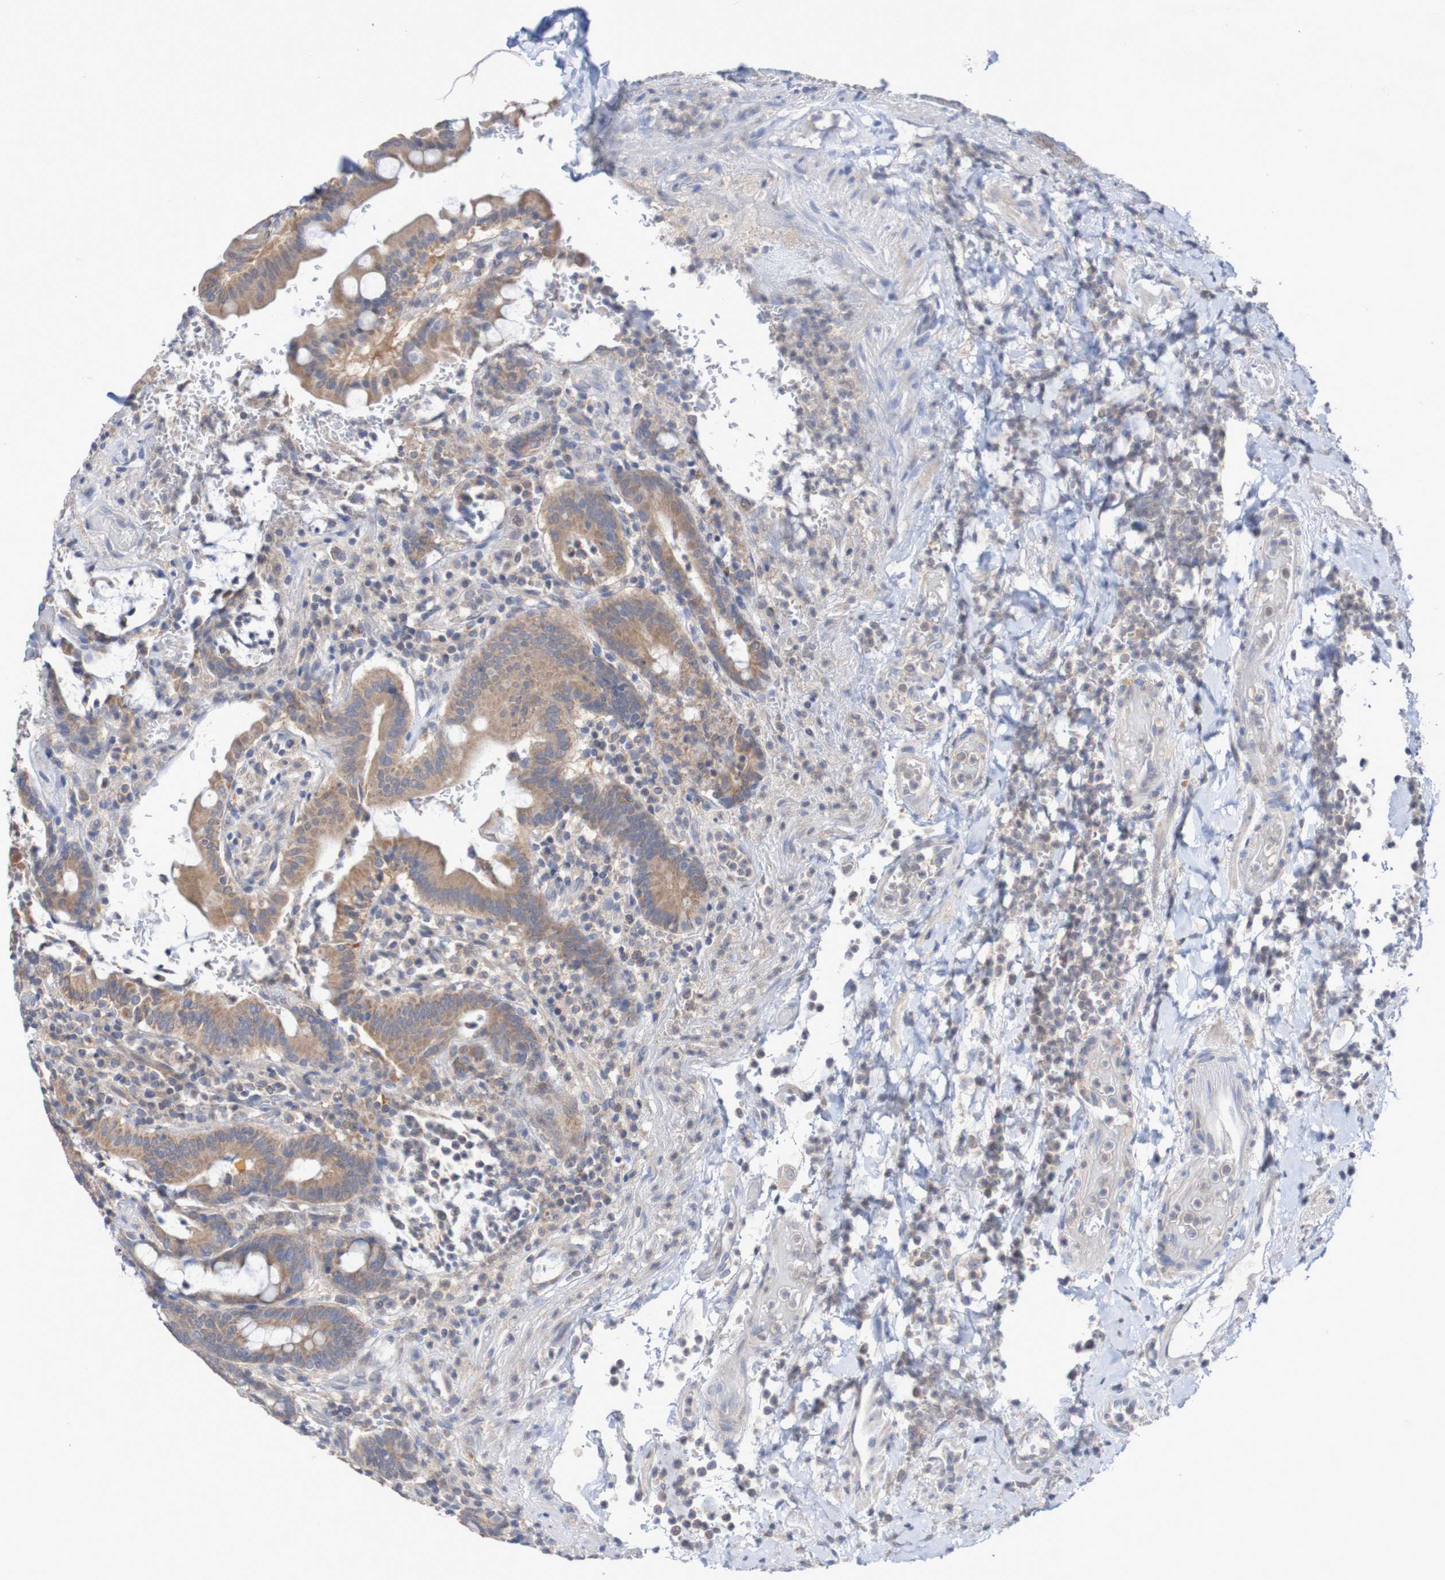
{"staining": {"intensity": "moderate", "quantity": "25%-75%", "location": "cytoplasmic/membranous"}, "tissue": "stomach", "cell_type": "Glandular cells", "image_type": "normal", "snomed": [{"axis": "morphology", "description": "Normal tissue, NOS"}, {"axis": "topography", "description": "Stomach, upper"}], "caption": "Unremarkable stomach reveals moderate cytoplasmic/membranous expression in about 25%-75% of glandular cells.", "gene": "C3orf18", "patient": {"sex": "male", "age": 68}}